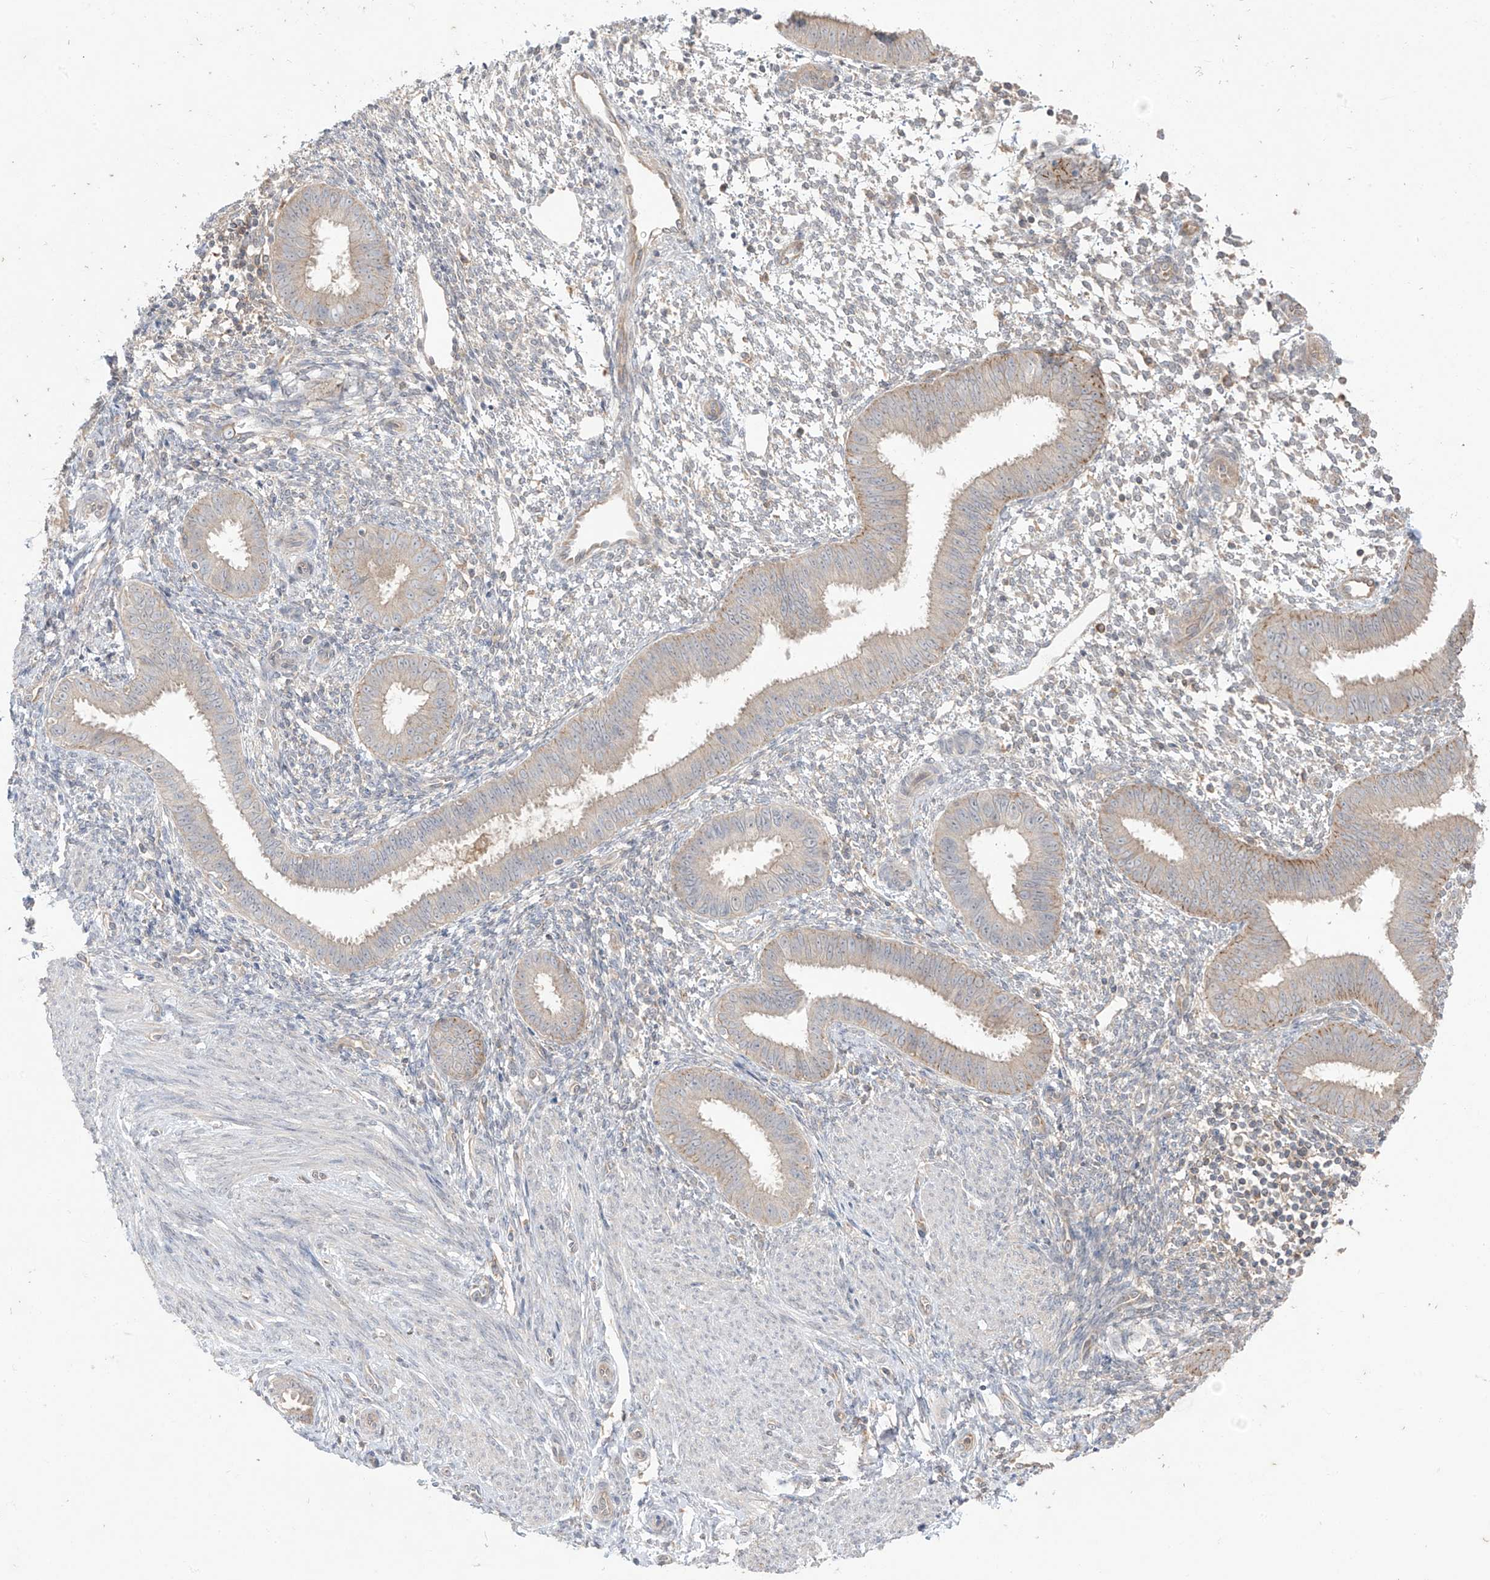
{"staining": {"intensity": "negative", "quantity": "none", "location": "none"}, "tissue": "endometrium", "cell_type": "Cells in endometrial stroma", "image_type": "normal", "snomed": [{"axis": "morphology", "description": "Normal tissue, NOS"}, {"axis": "topography", "description": "Uterus"}, {"axis": "topography", "description": "Endometrium"}], "caption": "Immunohistochemistry (IHC) of unremarkable endometrium demonstrates no expression in cells in endometrial stroma.", "gene": "ANGEL2", "patient": {"sex": "female", "age": 48}}